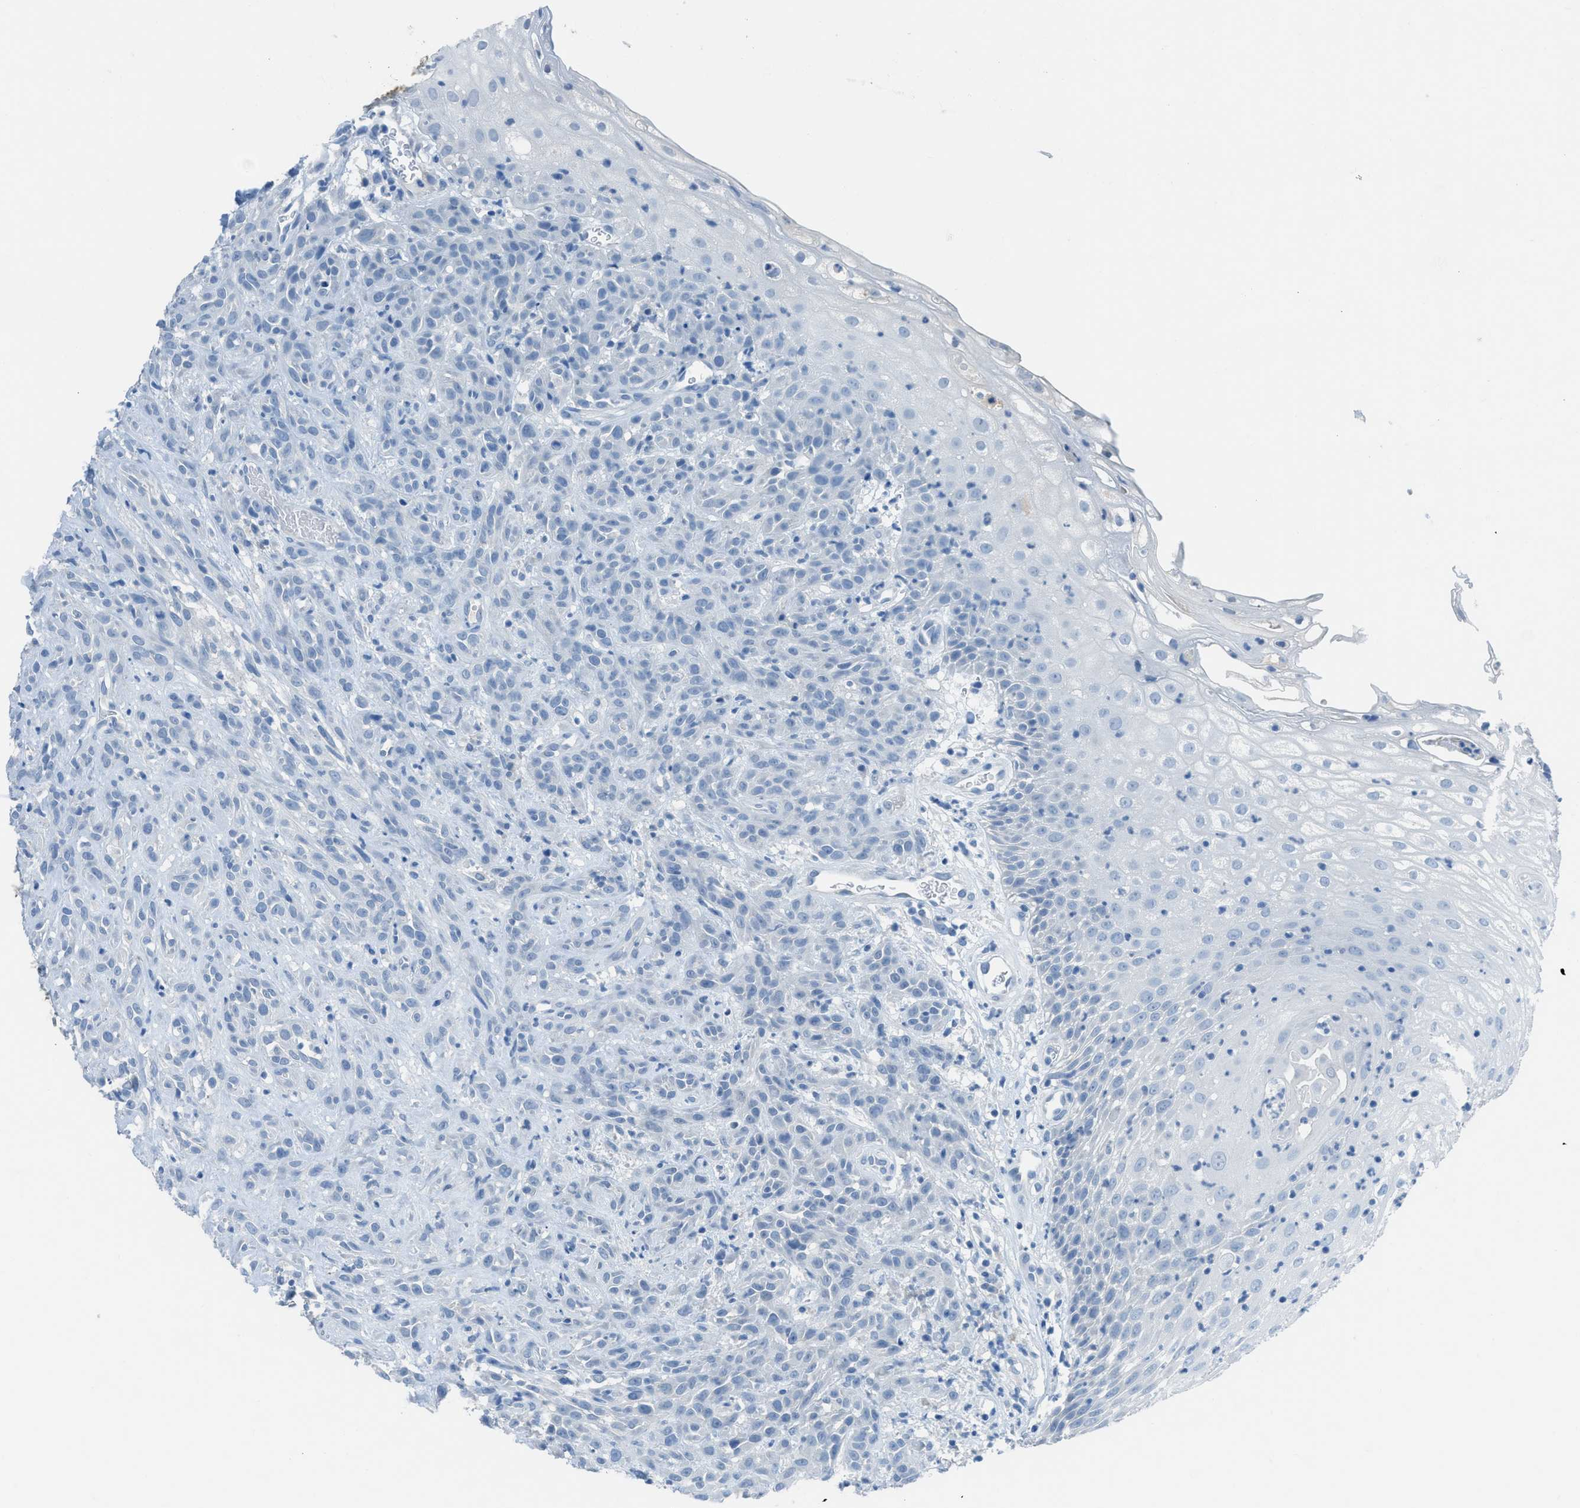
{"staining": {"intensity": "negative", "quantity": "none", "location": "none"}, "tissue": "head and neck cancer", "cell_type": "Tumor cells", "image_type": "cancer", "snomed": [{"axis": "morphology", "description": "Normal tissue, NOS"}, {"axis": "morphology", "description": "Squamous cell carcinoma, NOS"}, {"axis": "topography", "description": "Cartilage tissue"}, {"axis": "topography", "description": "Head-Neck"}], "caption": "IHC image of head and neck cancer stained for a protein (brown), which shows no staining in tumor cells. The staining was performed using DAB (3,3'-diaminobenzidine) to visualize the protein expression in brown, while the nuclei were stained in blue with hematoxylin (Magnification: 20x).", "gene": "ACAN", "patient": {"sex": "male", "age": 62}}